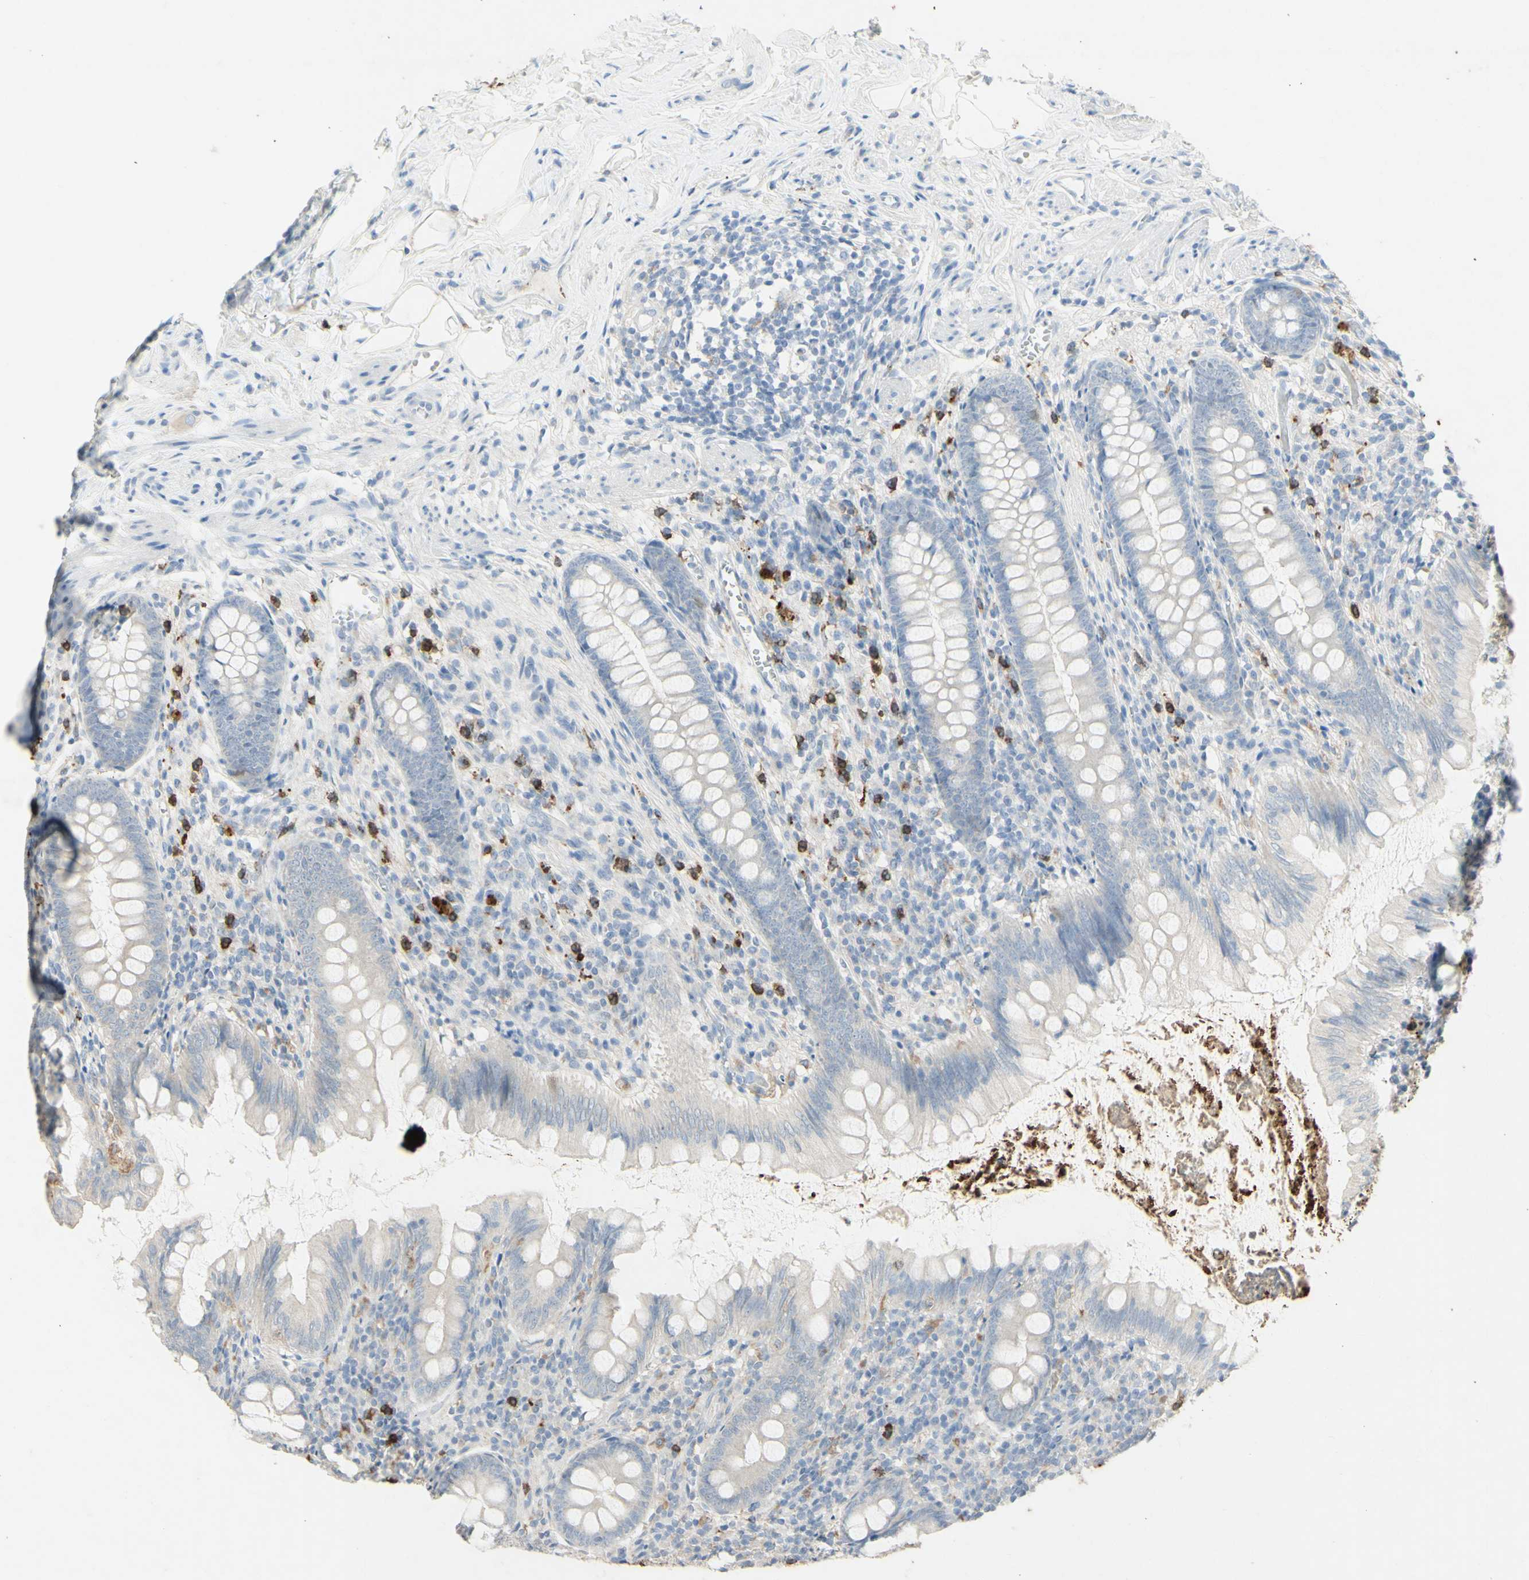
{"staining": {"intensity": "negative", "quantity": "none", "location": "none"}, "tissue": "appendix", "cell_type": "Glandular cells", "image_type": "normal", "snomed": [{"axis": "morphology", "description": "Normal tissue, NOS"}, {"axis": "topography", "description": "Appendix"}], "caption": "This is a histopathology image of immunohistochemistry staining of normal appendix, which shows no expression in glandular cells. (Immunohistochemistry, brightfield microscopy, high magnification).", "gene": "ATP6V1B1", "patient": {"sex": "female", "age": 77}}